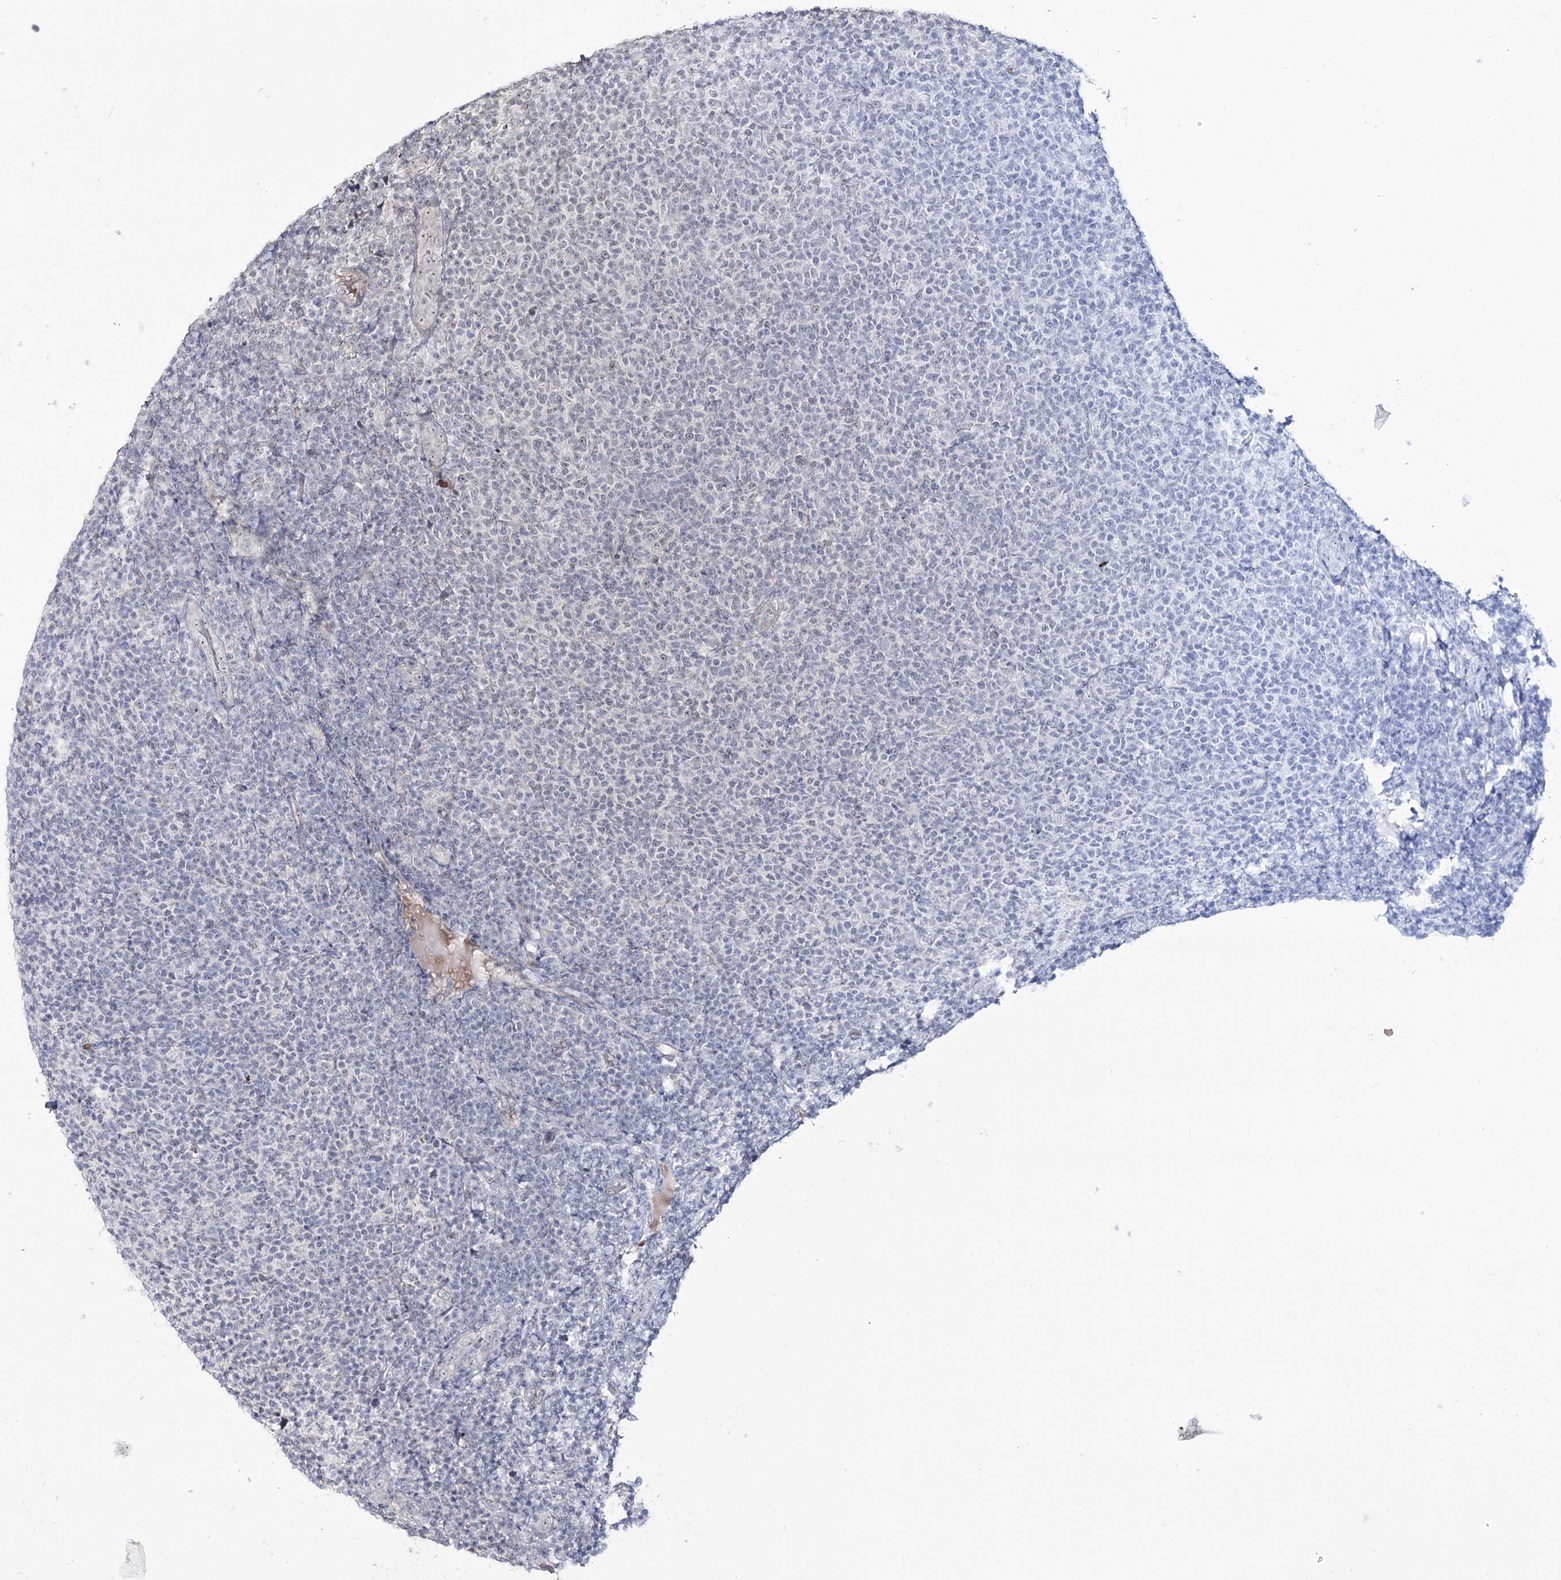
{"staining": {"intensity": "negative", "quantity": "none", "location": "none"}, "tissue": "lymphoma", "cell_type": "Tumor cells", "image_type": "cancer", "snomed": [{"axis": "morphology", "description": "Malignant lymphoma, non-Hodgkin's type, Low grade"}, {"axis": "topography", "description": "Lymph node"}], "caption": "This histopathology image is of lymphoma stained with immunohistochemistry (IHC) to label a protein in brown with the nuclei are counter-stained blue. There is no staining in tumor cells.", "gene": "RRP9", "patient": {"sex": "male", "age": 66}}